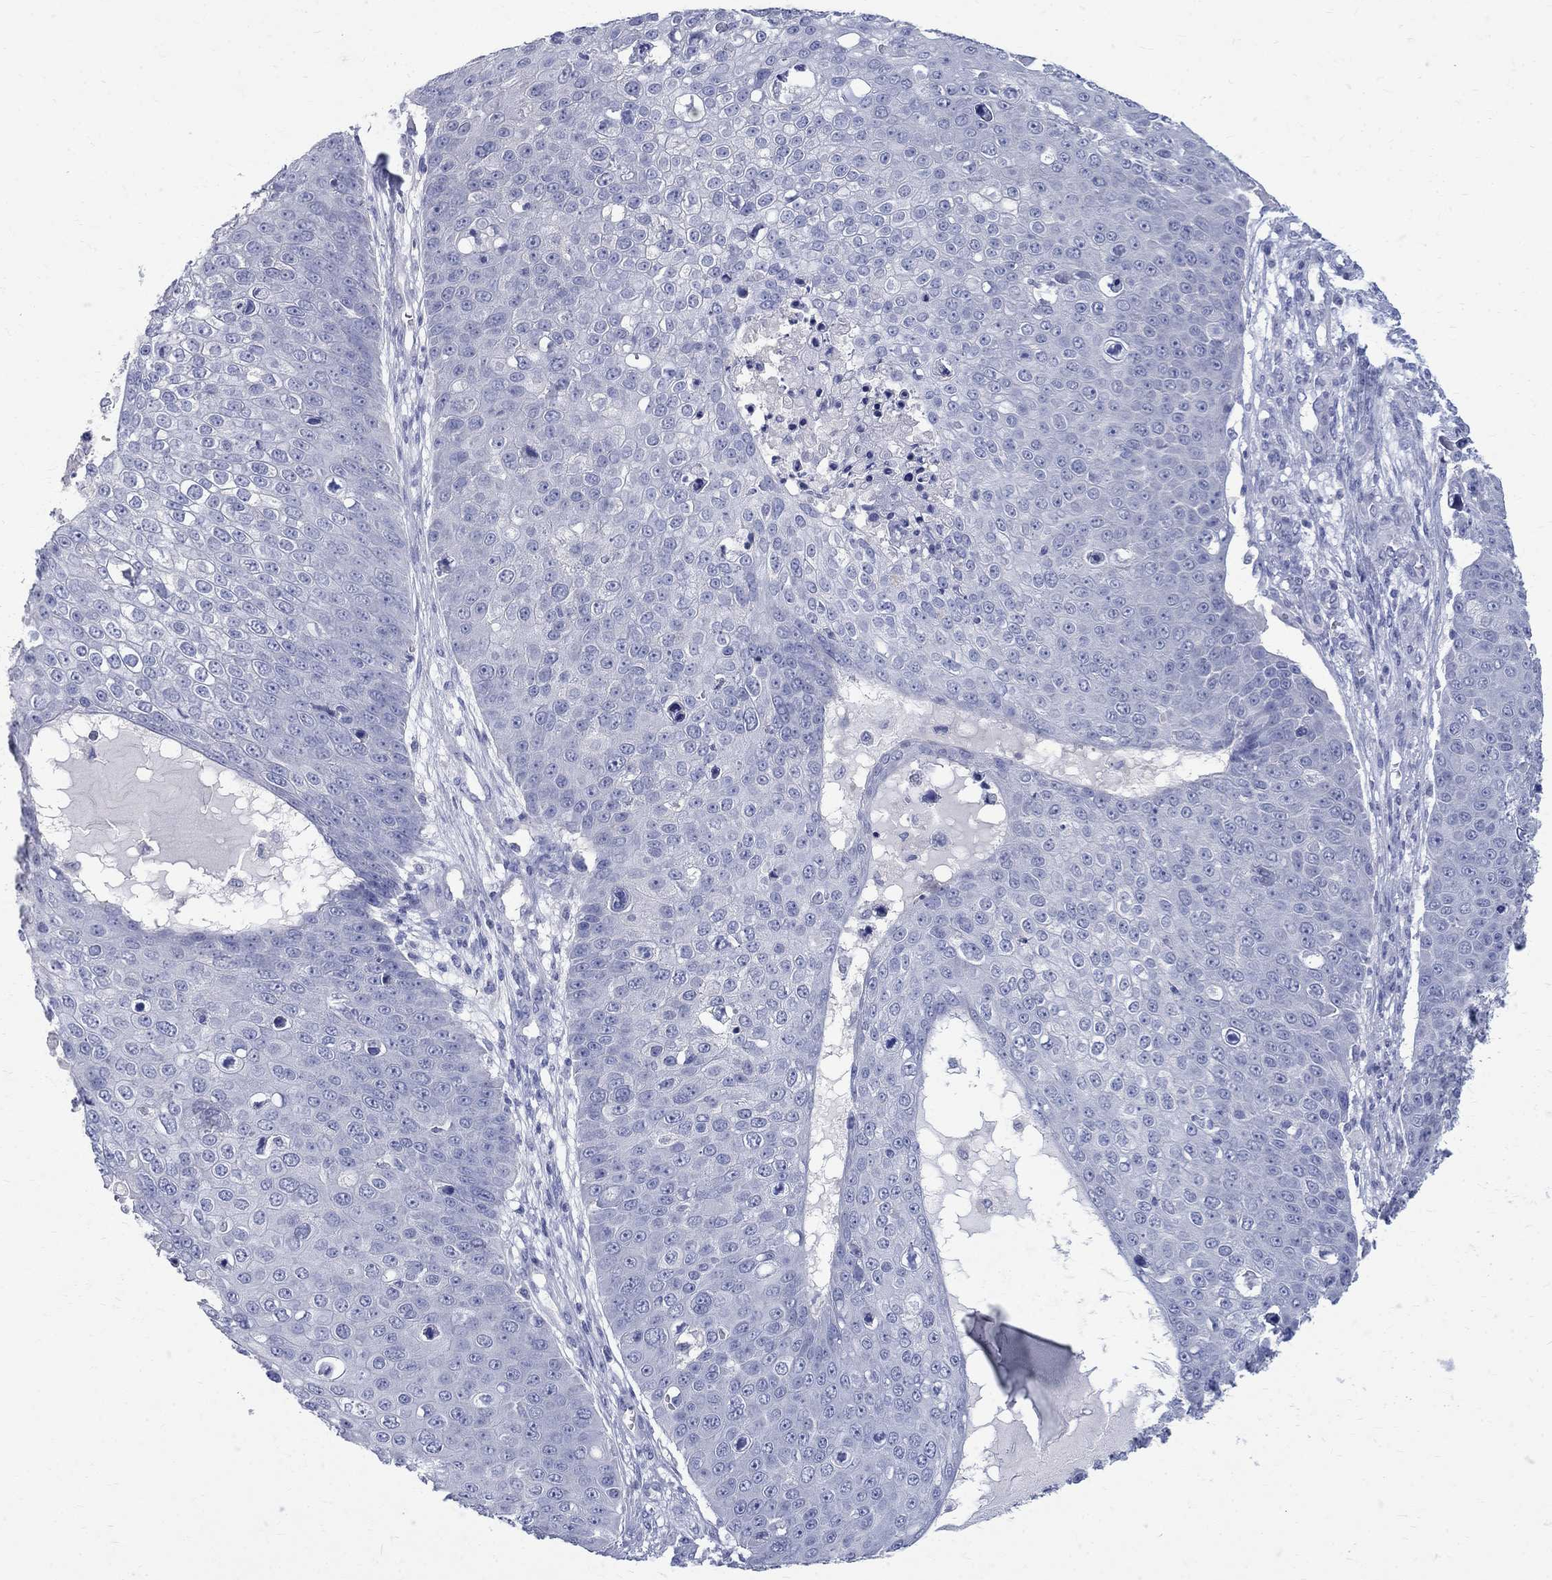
{"staining": {"intensity": "negative", "quantity": "none", "location": "none"}, "tissue": "skin cancer", "cell_type": "Tumor cells", "image_type": "cancer", "snomed": [{"axis": "morphology", "description": "Squamous cell carcinoma, NOS"}, {"axis": "topography", "description": "Skin"}], "caption": "Photomicrograph shows no significant protein positivity in tumor cells of skin squamous cell carcinoma.", "gene": "MAGEB6", "patient": {"sex": "male", "age": 71}}